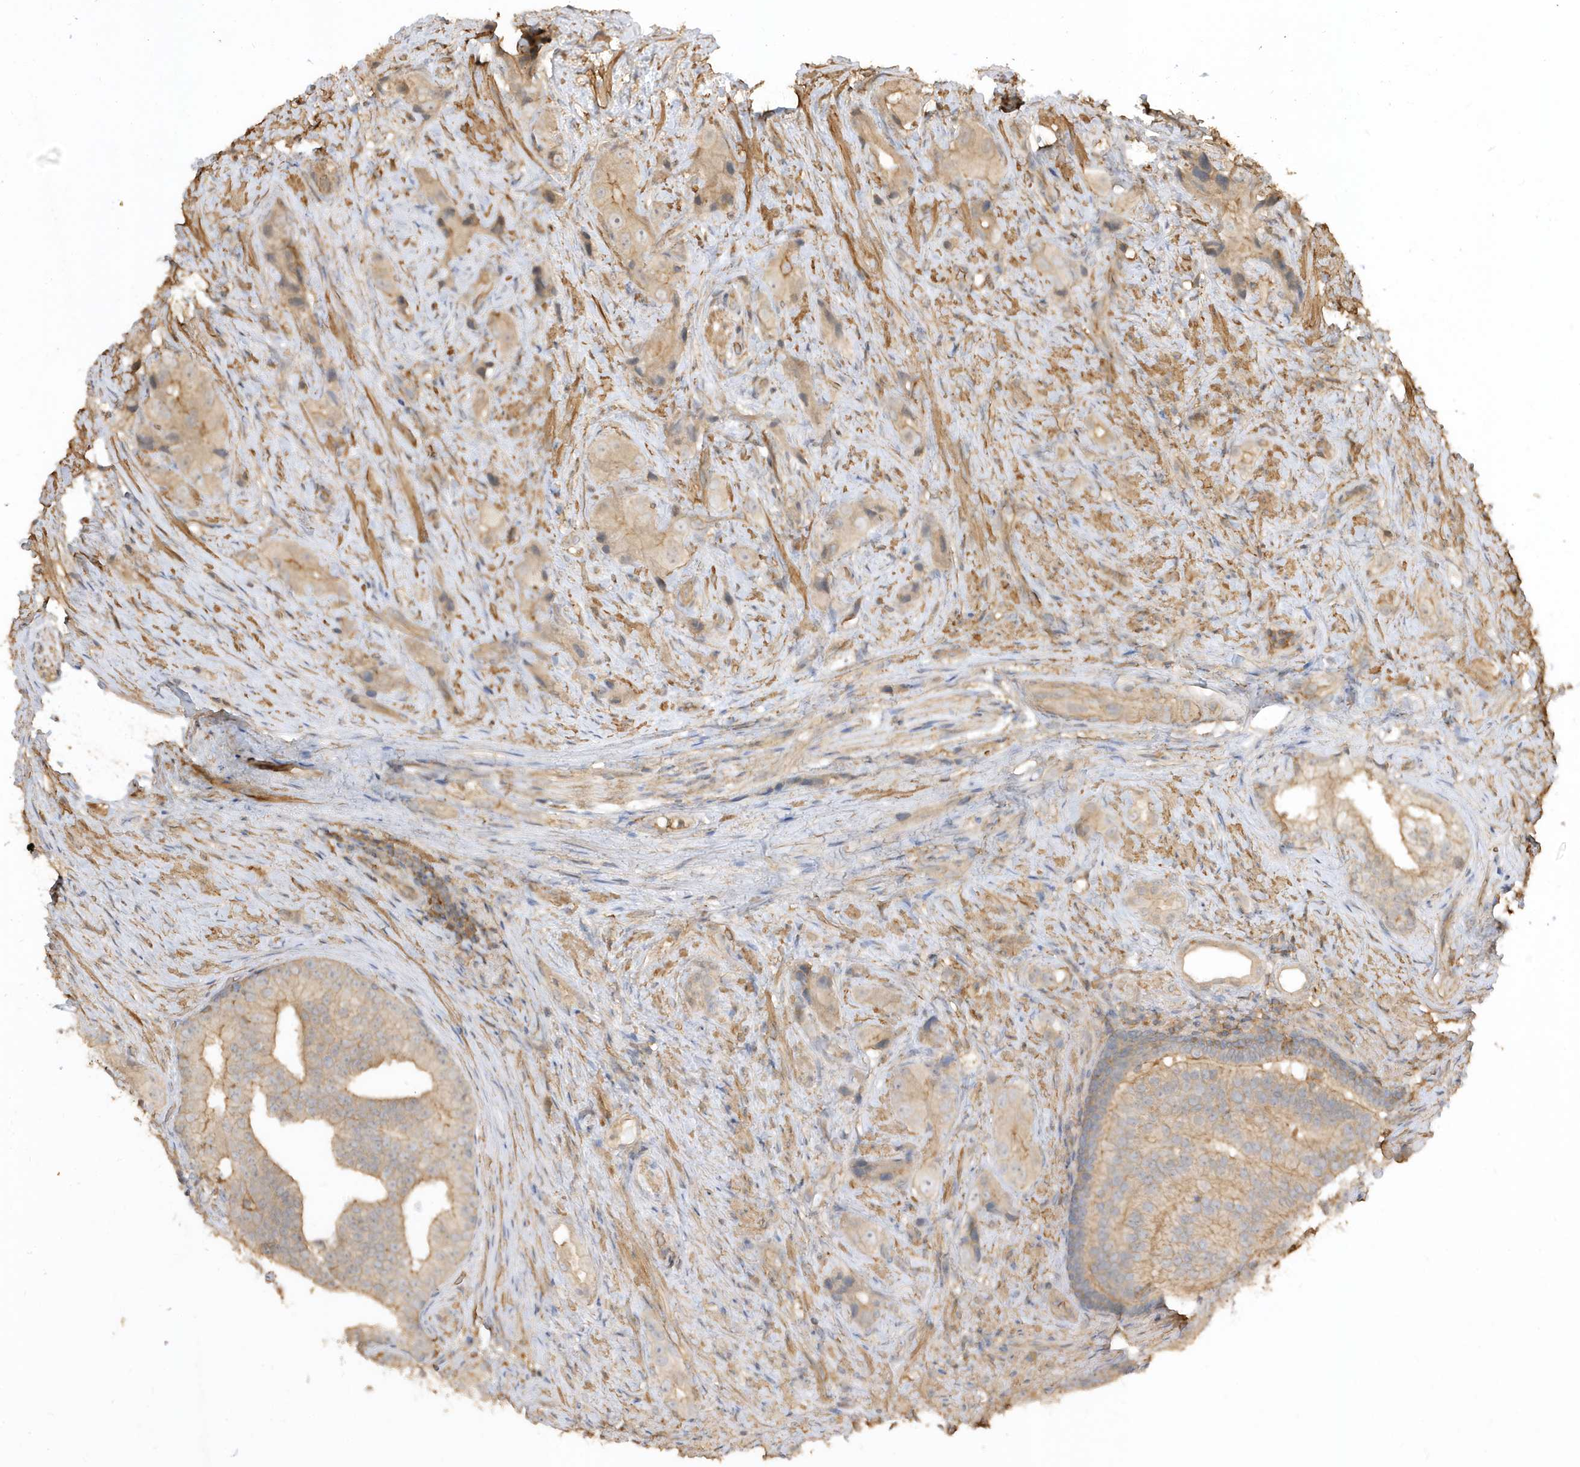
{"staining": {"intensity": "weak", "quantity": ">75%", "location": "cytoplasmic/membranous"}, "tissue": "prostate cancer", "cell_type": "Tumor cells", "image_type": "cancer", "snomed": [{"axis": "morphology", "description": "Adenocarcinoma, Low grade"}, {"axis": "topography", "description": "Prostate"}], "caption": "This micrograph displays immunohistochemistry staining of human prostate low-grade adenocarcinoma, with low weak cytoplasmic/membranous positivity in about >75% of tumor cells.", "gene": "ZBTB8A", "patient": {"sex": "male", "age": 71}}